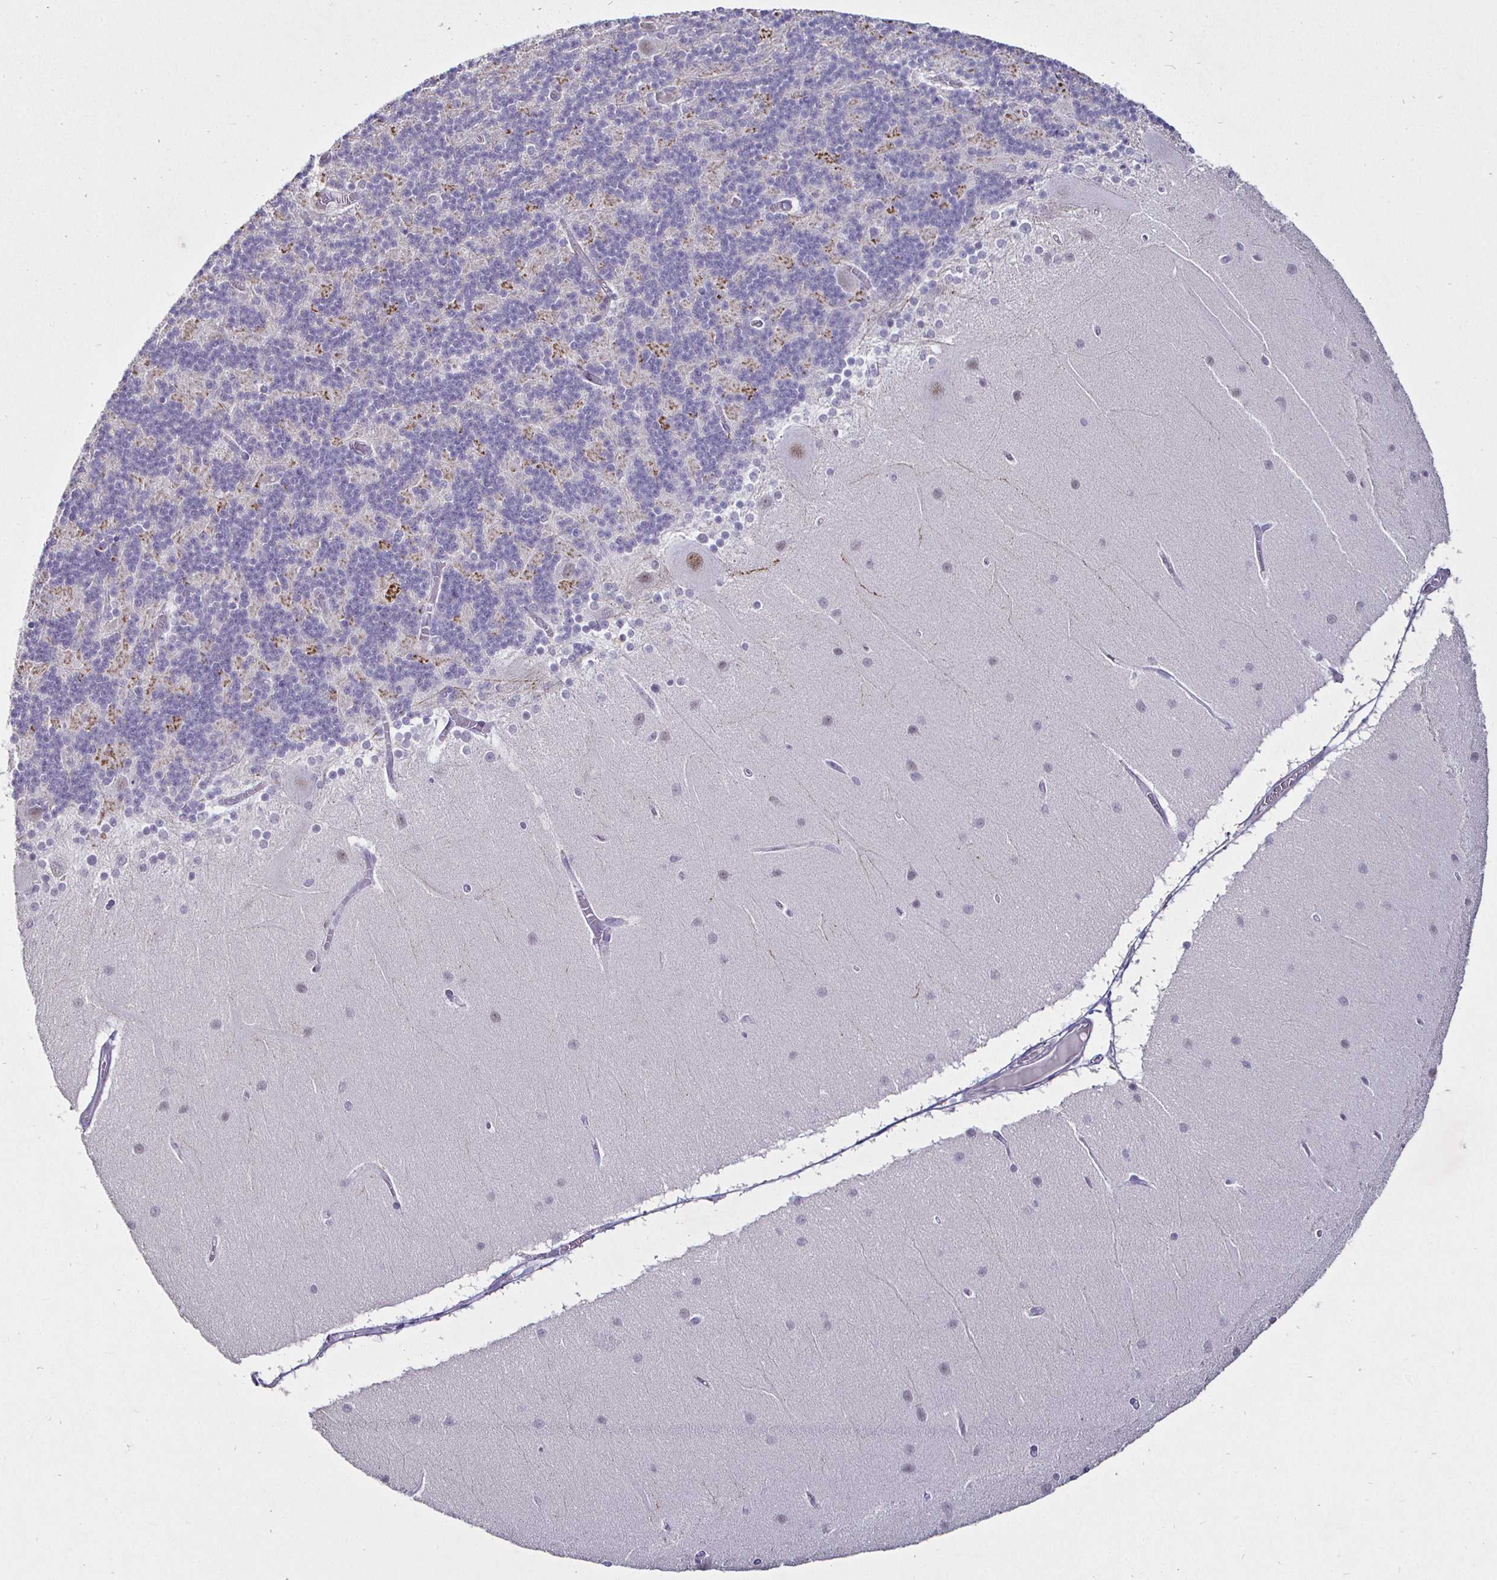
{"staining": {"intensity": "moderate", "quantity": "25%-75%", "location": "cytoplasmic/membranous"}, "tissue": "cerebellum", "cell_type": "Cells in granular layer", "image_type": "normal", "snomed": [{"axis": "morphology", "description": "Normal tissue, NOS"}, {"axis": "topography", "description": "Cerebellum"}], "caption": "IHC histopathology image of normal cerebellum: human cerebellum stained using IHC reveals medium levels of moderate protein expression localized specifically in the cytoplasmic/membranous of cells in granular layer, appearing as a cytoplasmic/membranous brown color.", "gene": "MLH1", "patient": {"sex": "female", "age": 54}}